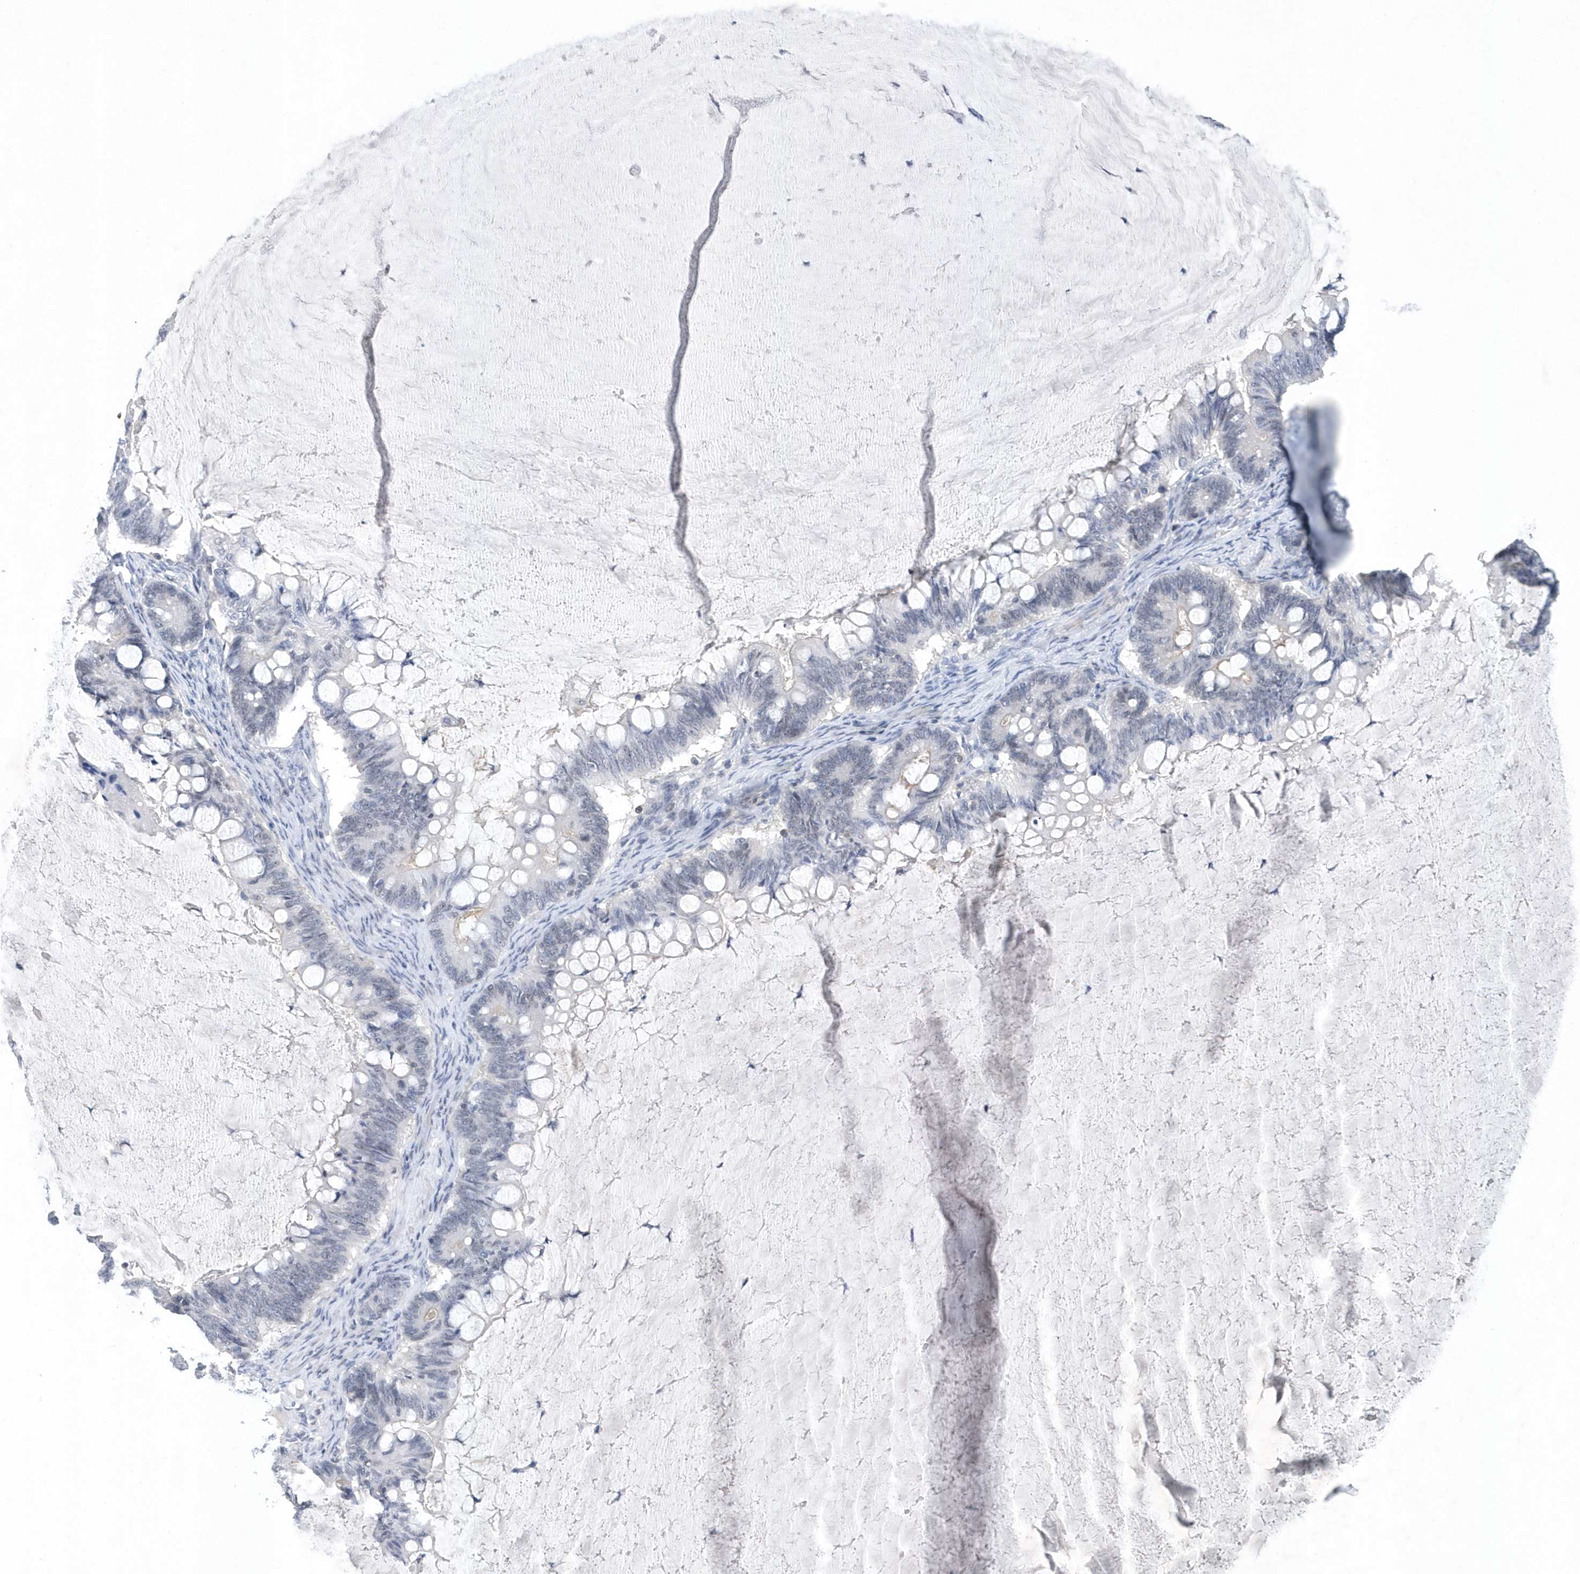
{"staining": {"intensity": "negative", "quantity": "none", "location": "none"}, "tissue": "ovarian cancer", "cell_type": "Tumor cells", "image_type": "cancer", "snomed": [{"axis": "morphology", "description": "Cystadenocarcinoma, mucinous, NOS"}, {"axis": "topography", "description": "Ovary"}], "caption": "A photomicrograph of mucinous cystadenocarcinoma (ovarian) stained for a protein shows no brown staining in tumor cells.", "gene": "SRGAP3", "patient": {"sex": "female", "age": 61}}